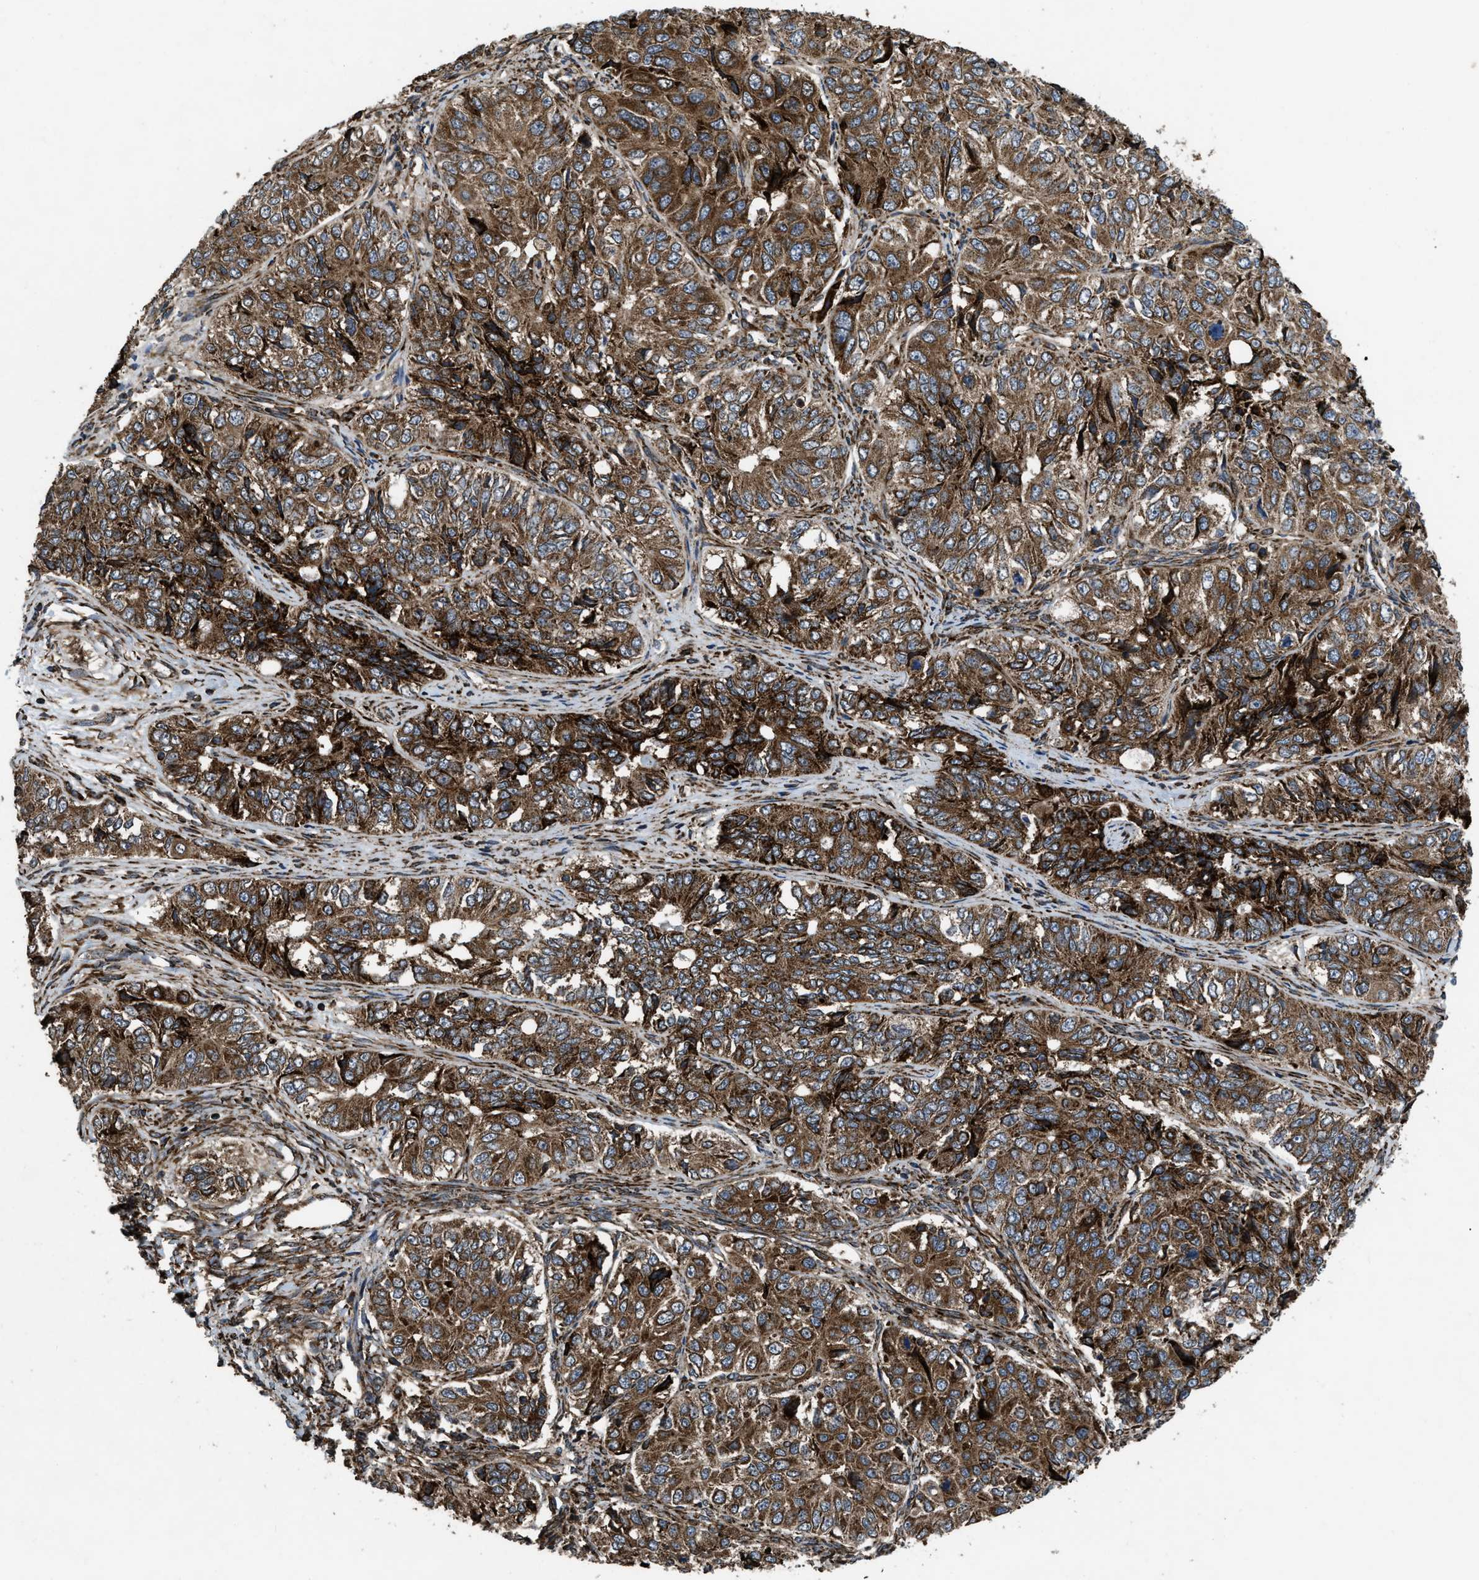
{"staining": {"intensity": "strong", "quantity": ">75%", "location": "cytoplasmic/membranous"}, "tissue": "ovarian cancer", "cell_type": "Tumor cells", "image_type": "cancer", "snomed": [{"axis": "morphology", "description": "Carcinoma, endometroid"}, {"axis": "topography", "description": "Ovary"}], "caption": "Ovarian cancer stained with a brown dye demonstrates strong cytoplasmic/membranous positive positivity in about >75% of tumor cells.", "gene": "PER3", "patient": {"sex": "female", "age": 51}}